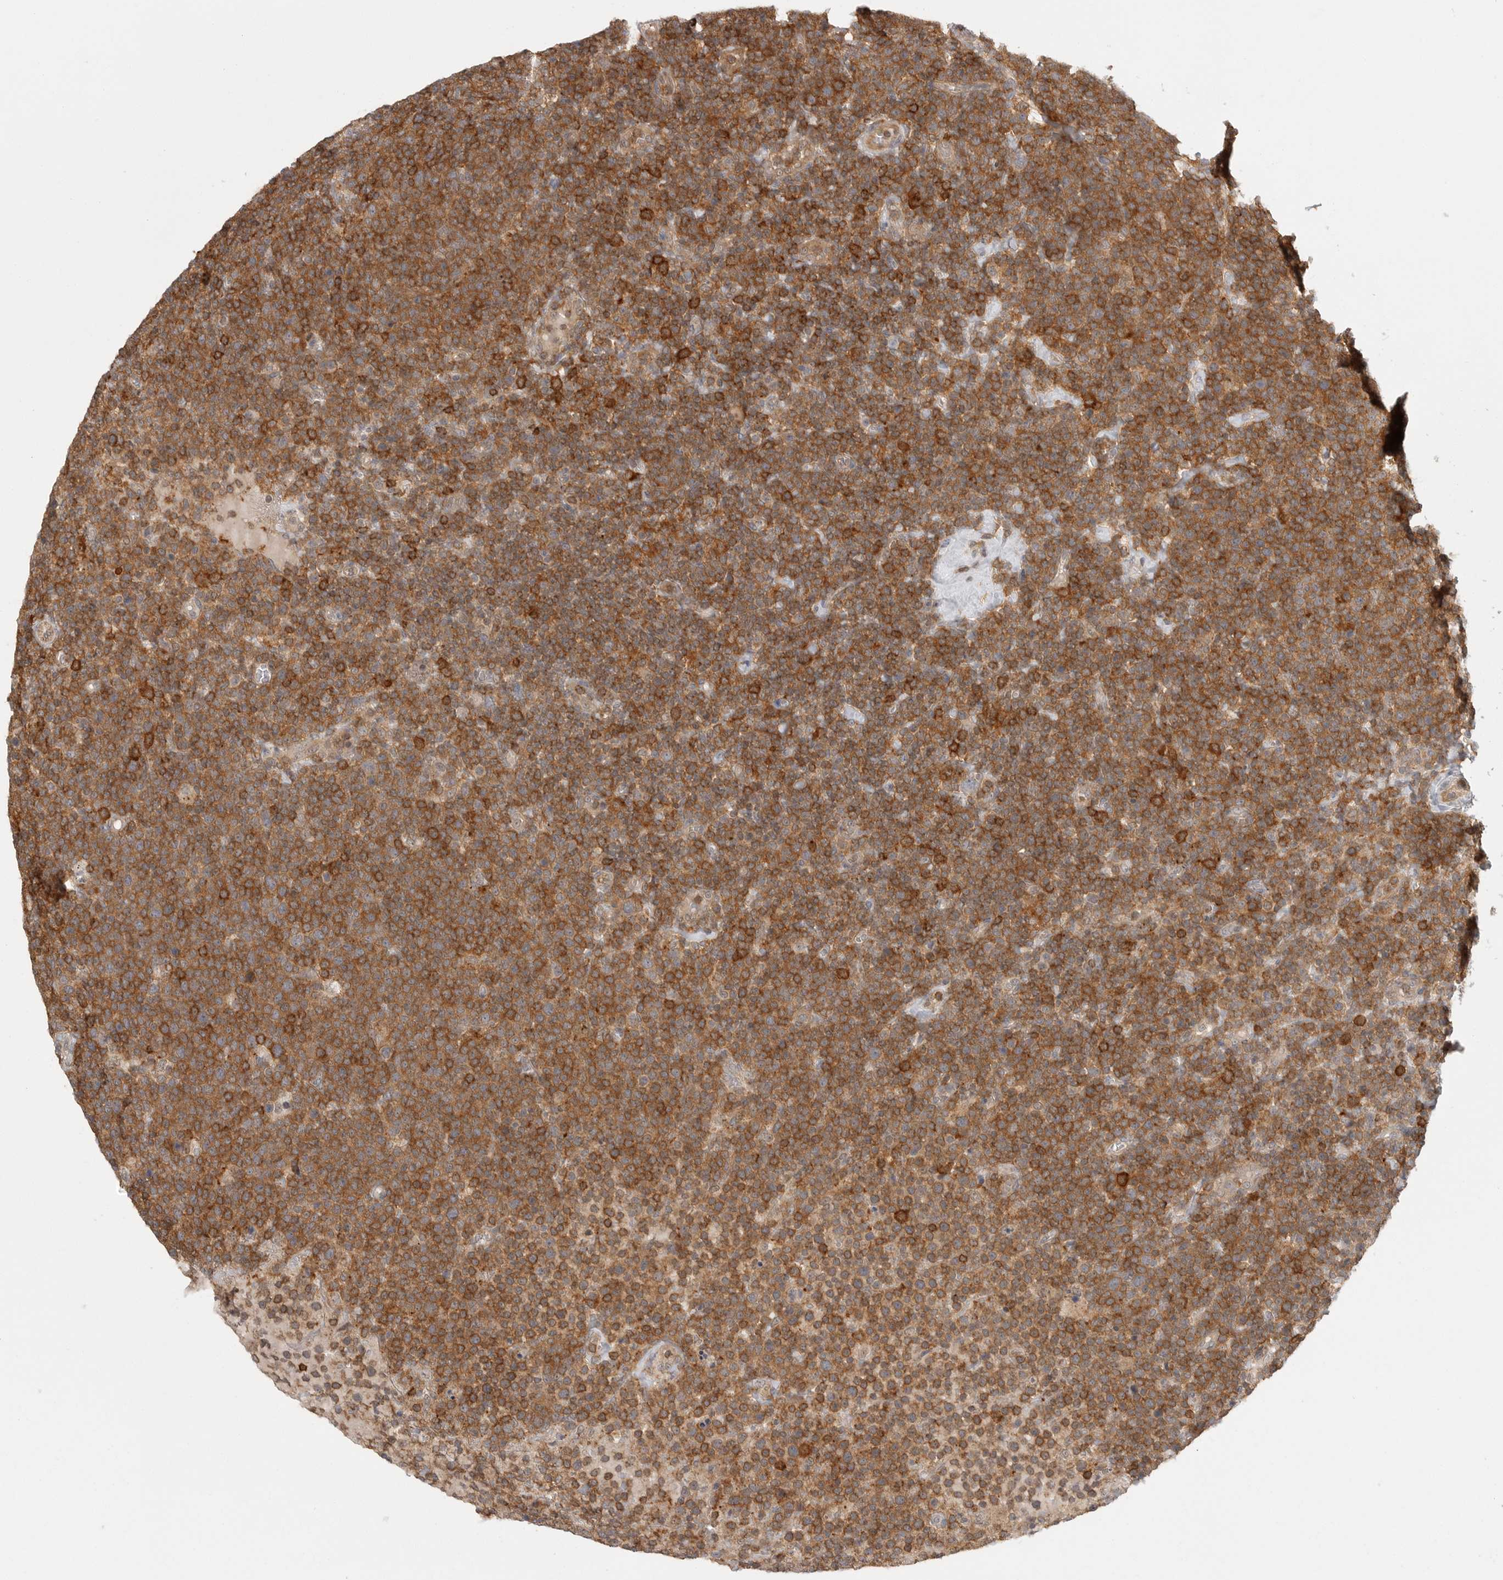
{"staining": {"intensity": "moderate", "quantity": ">75%", "location": "cytoplasmic/membranous"}, "tissue": "lymphoma", "cell_type": "Tumor cells", "image_type": "cancer", "snomed": [{"axis": "morphology", "description": "Malignant lymphoma, non-Hodgkin's type, High grade"}, {"axis": "topography", "description": "Lymph node"}], "caption": "Human high-grade malignant lymphoma, non-Hodgkin's type stained for a protein (brown) displays moderate cytoplasmic/membranous positive expression in about >75% of tumor cells.", "gene": "DBNL", "patient": {"sex": "male", "age": 61}}